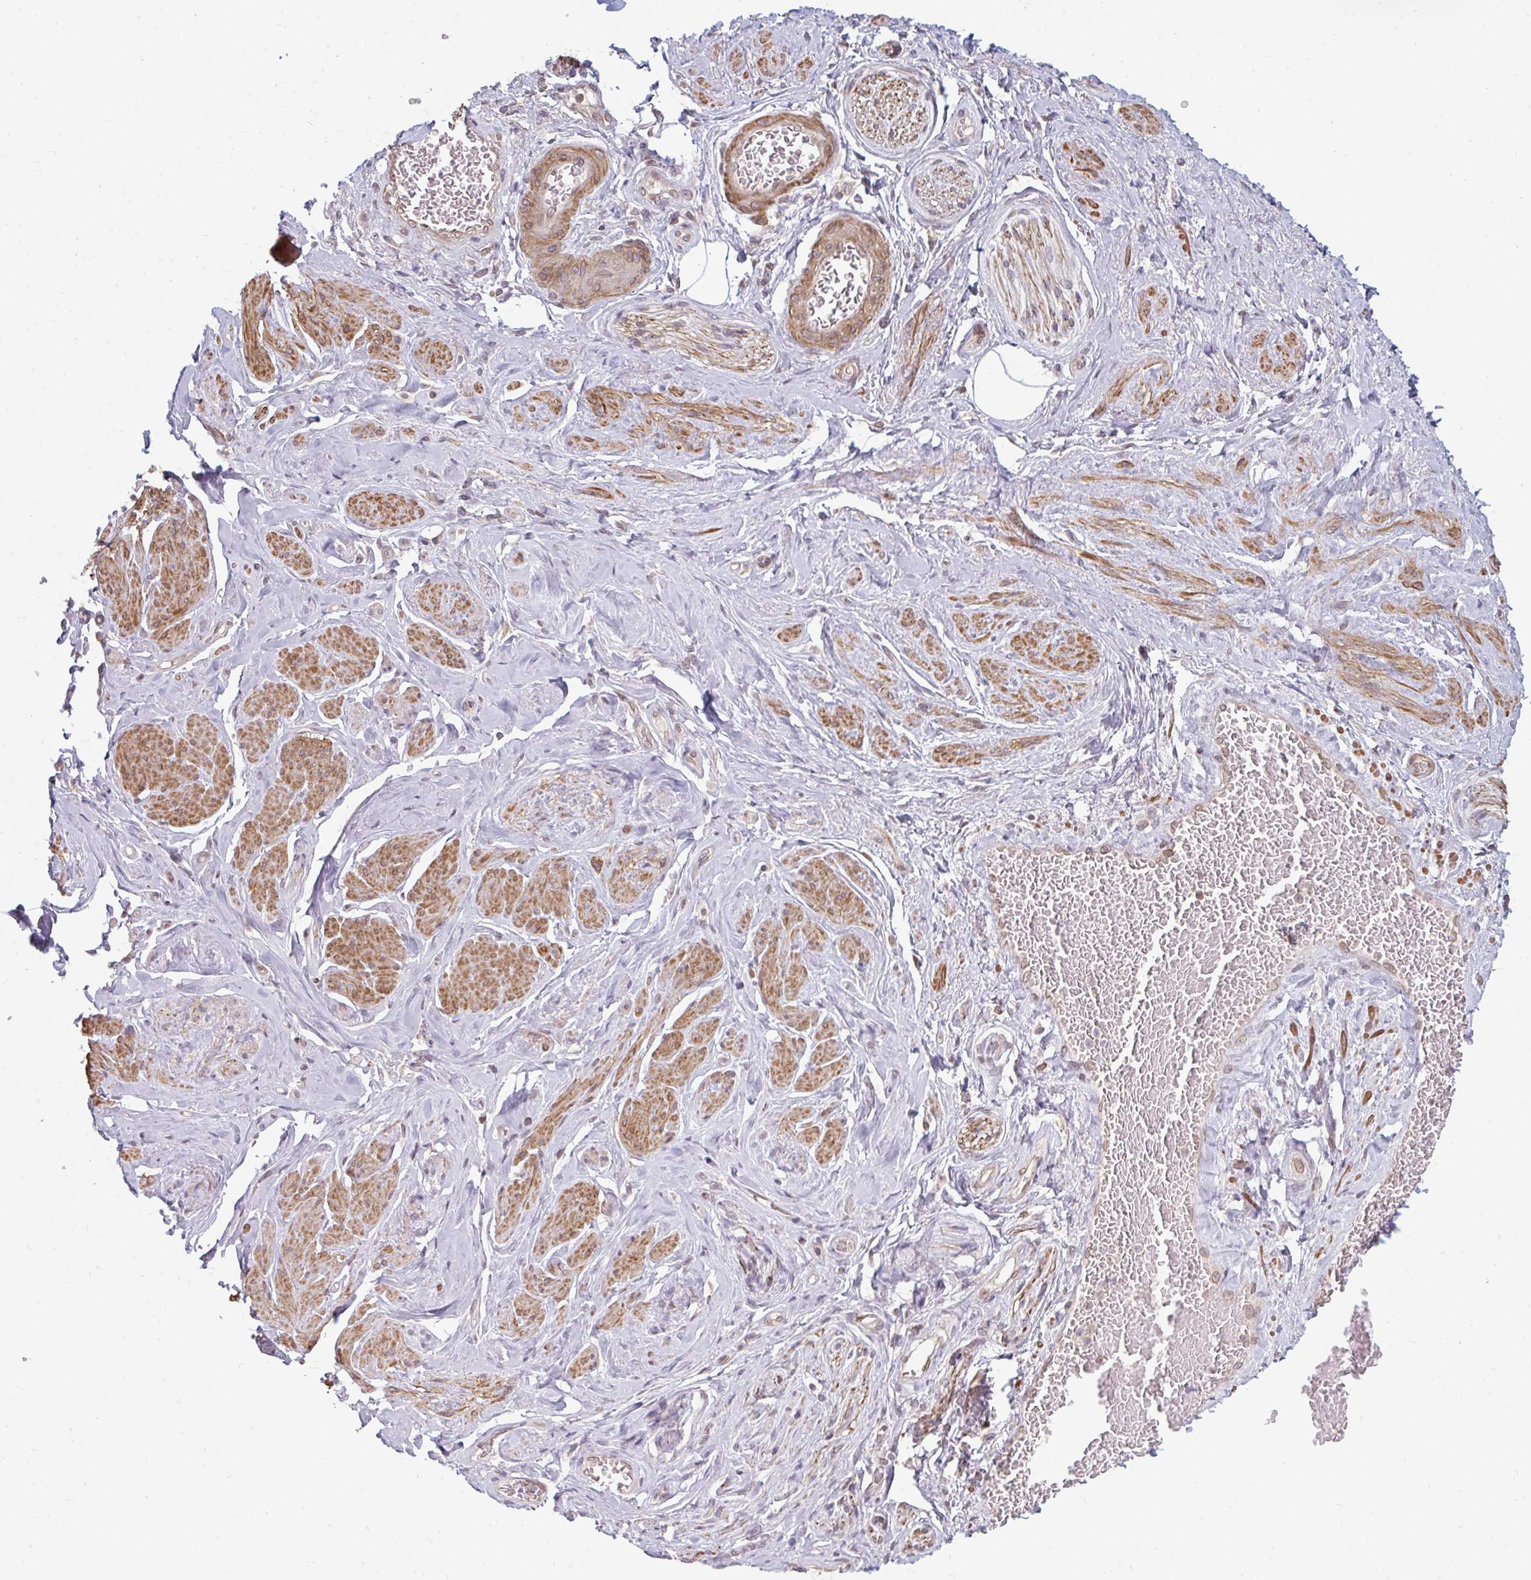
{"staining": {"intensity": "negative", "quantity": "none", "location": "none"}, "tissue": "adipose tissue", "cell_type": "Adipocytes", "image_type": "normal", "snomed": [{"axis": "morphology", "description": "Normal tissue, NOS"}, {"axis": "topography", "description": "Vagina"}, {"axis": "topography", "description": "Peripheral nerve tissue"}], "caption": "Immunohistochemistry of unremarkable adipose tissue exhibits no staining in adipocytes. (DAB (3,3'-diaminobenzidine) IHC visualized using brightfield microscopy, high magnification).", "gene": "GPC5", "patient": {"sex": "female", "age": 71}}